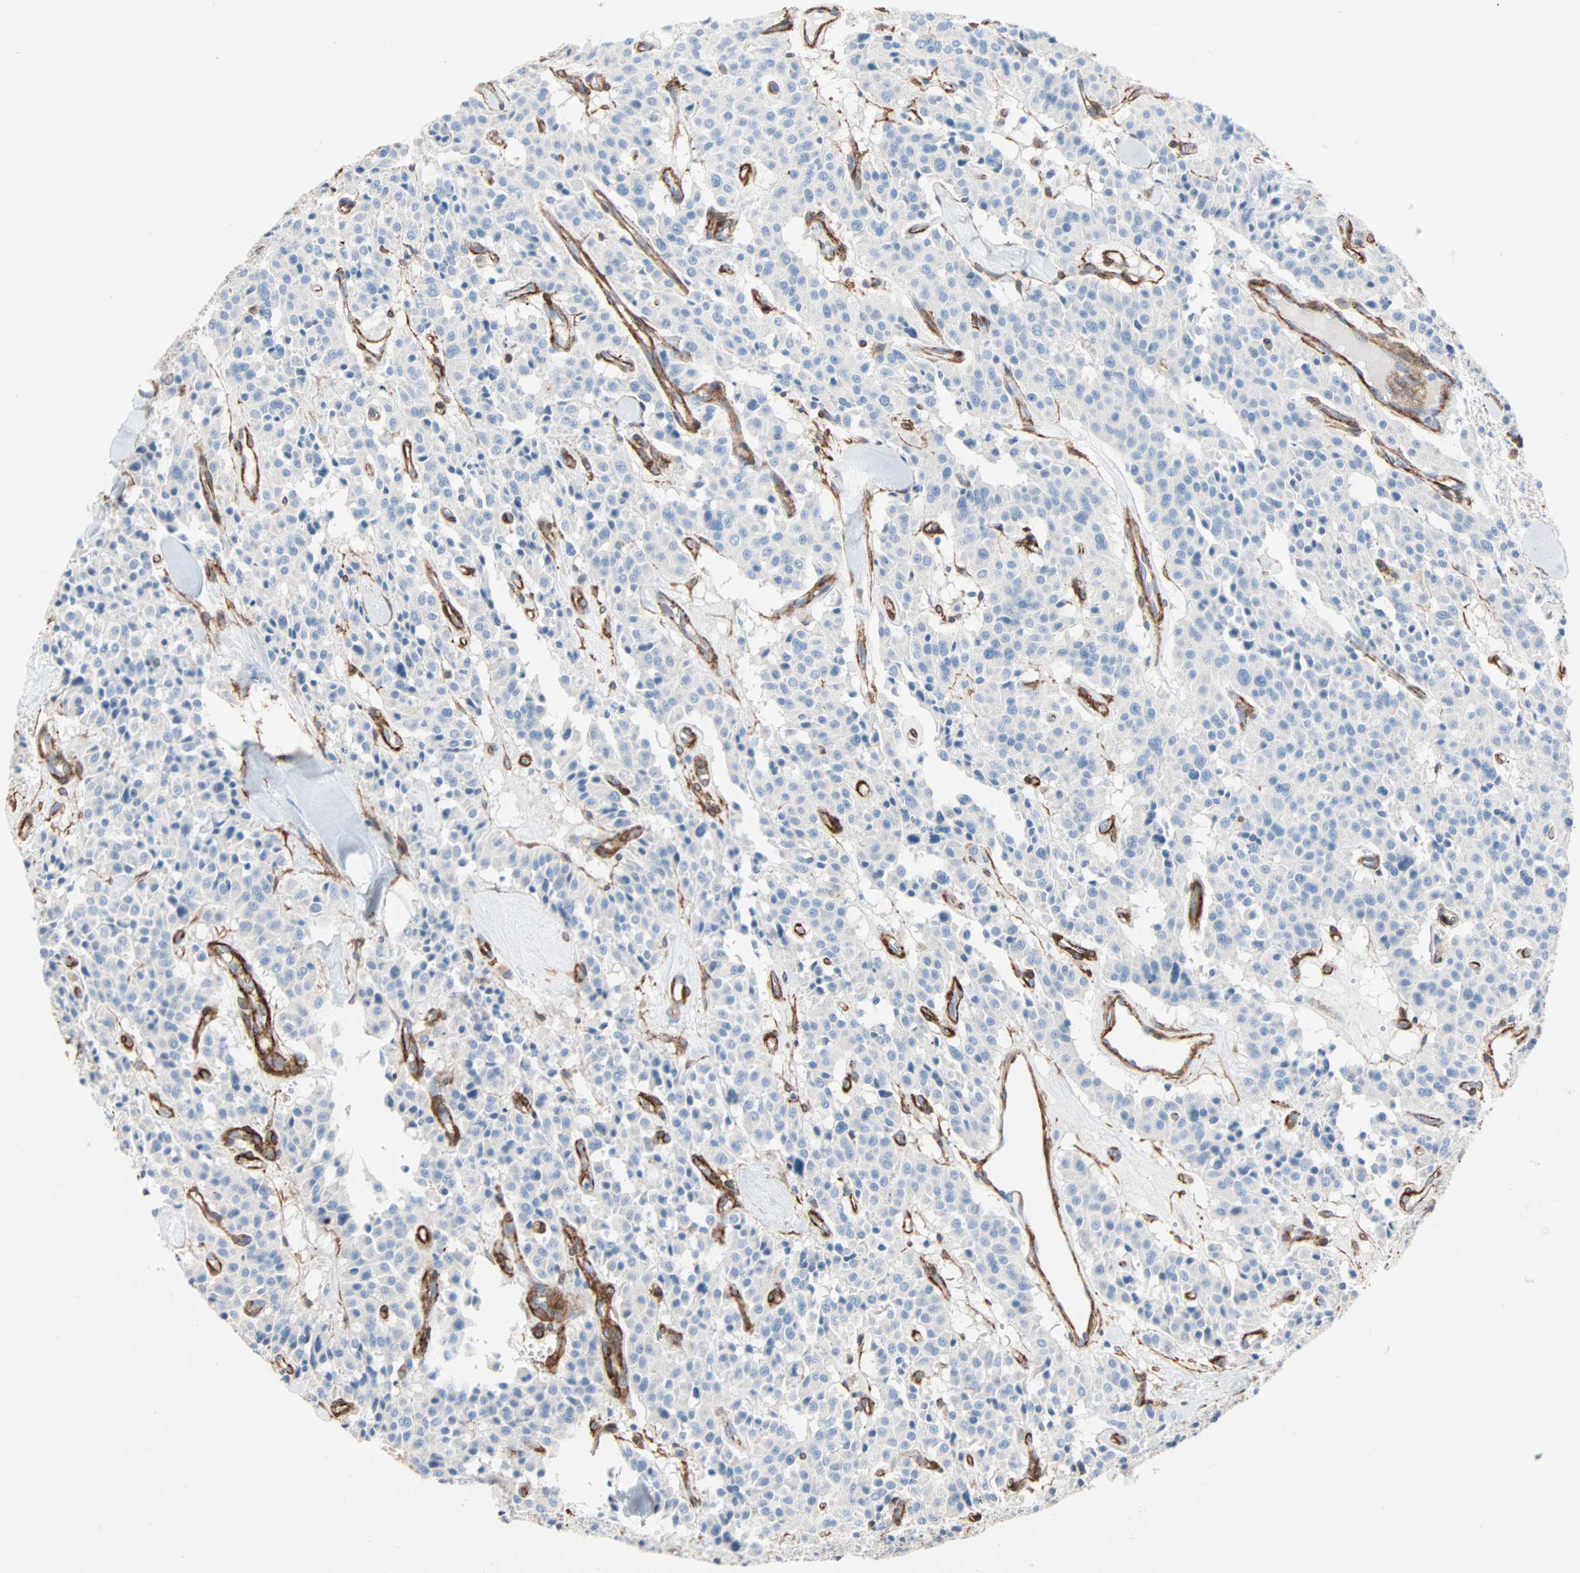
{"staining": {"intensity": "negative", "quantity": "none", "location": "none"}, "tissue": "carcinoid", "cell_type": "Tumor cells", "image_type": "cancer", "snomed": [{"axis": "morphology", "description": "Carcinoid, malignant, NOS"}, {"axis": "topography", "description": "Lung"}], "caption": "Immunohistochemical staining of human malignant carcinoid displays no significant staining in tumor cells.", "gene": "EPB41L2", "patient": {"sex": "male", "age": 30}}